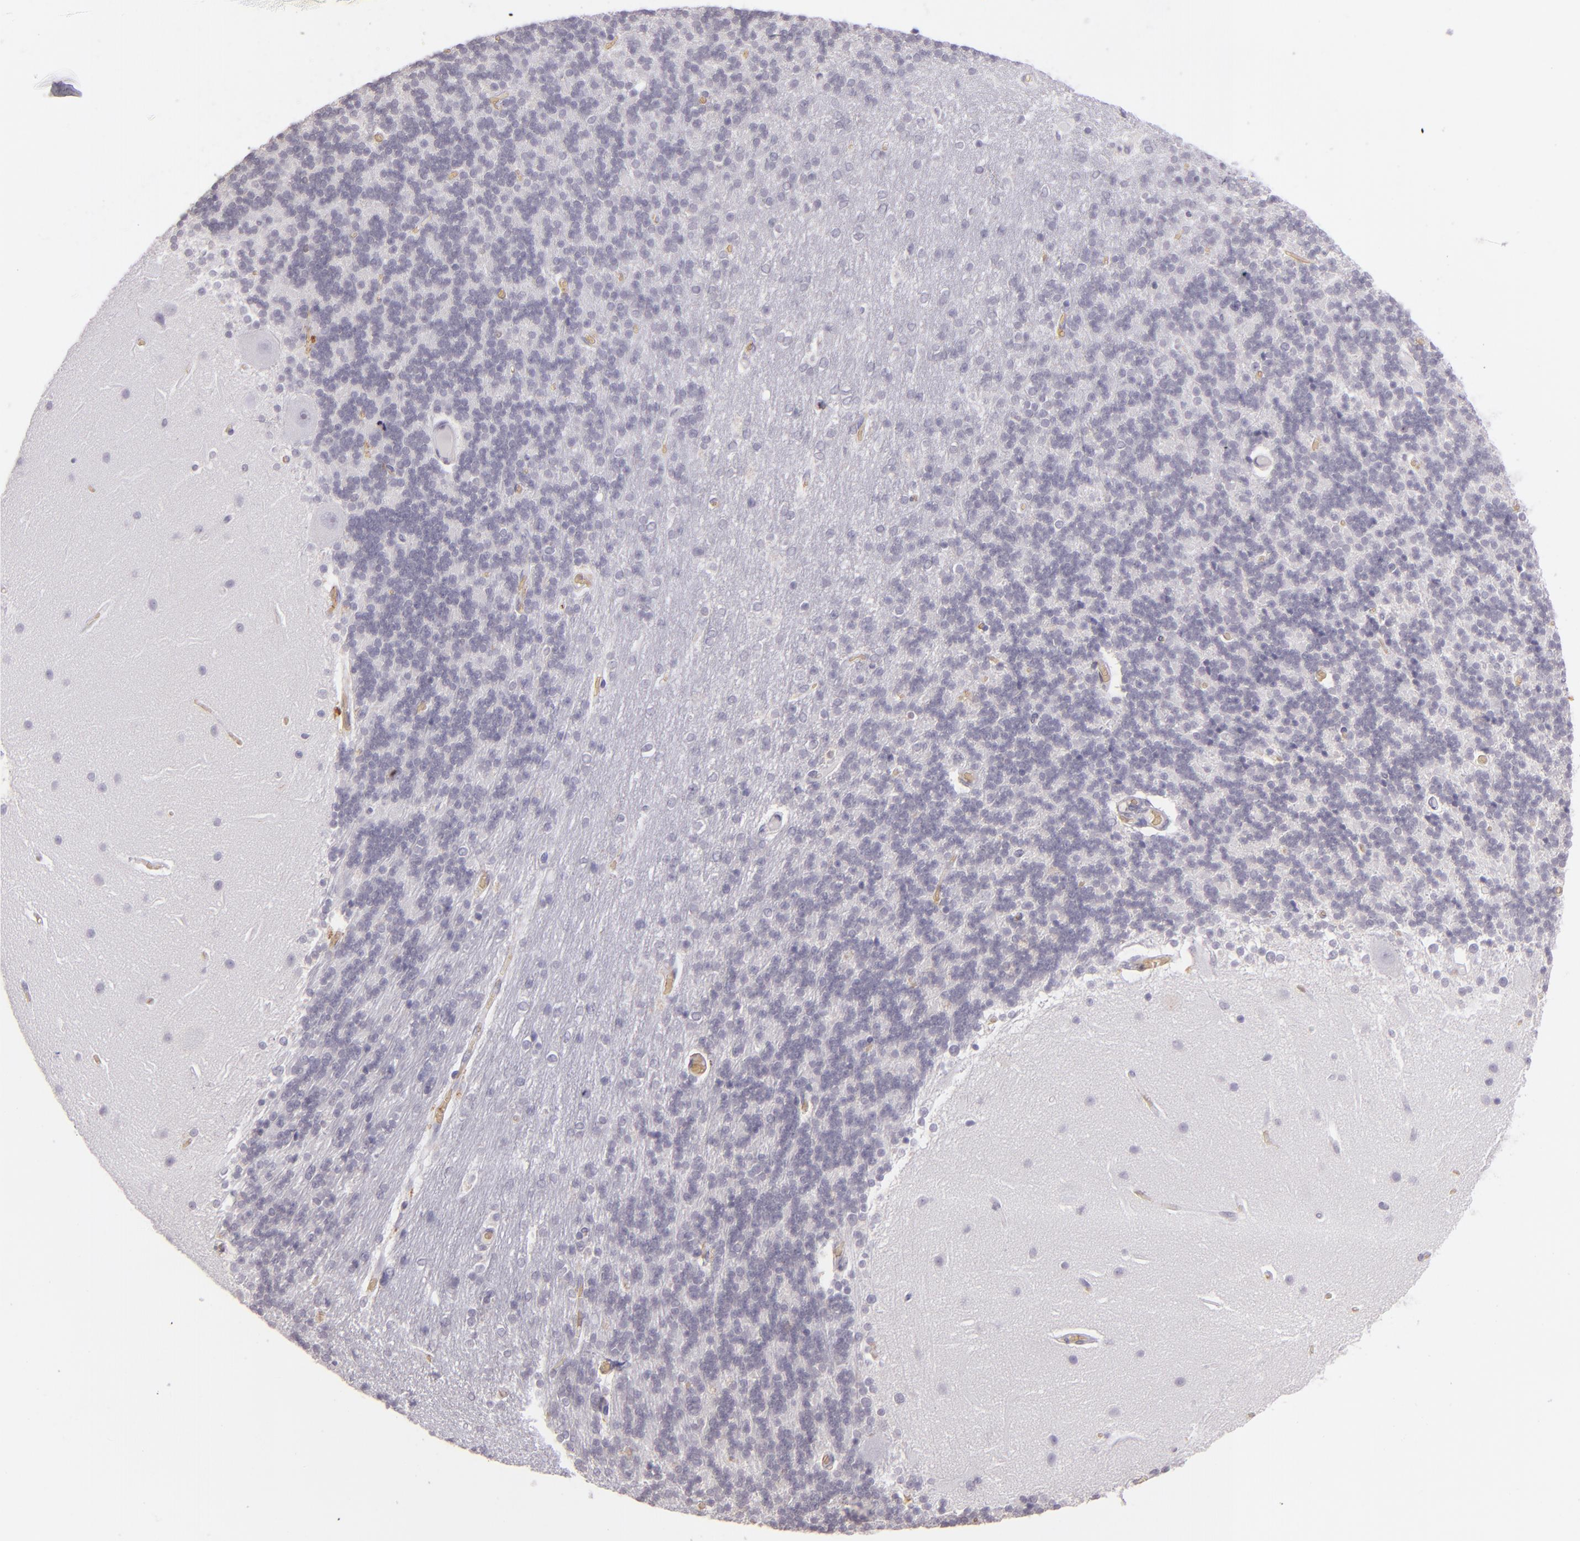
{"staining": {"intensity": "negative", "quantity": "none", "location": "none"}, "tissue": "cerebellum", "cell_type": "Cells in granular layer", "image_type": "normal", "snomed": [{"axis": "morphology", "description": "Normal tissue, NOS"}, {"axis": "topography", "description": "Cerebellum"}], "caption": "IHC of normal human cerebellum reveals no positivity in cells in granular layer. (DAB immunohistochemistry (IHC), high magnification).", "gene": "ACE", "patient": {"sex": "female", "age": 54}}